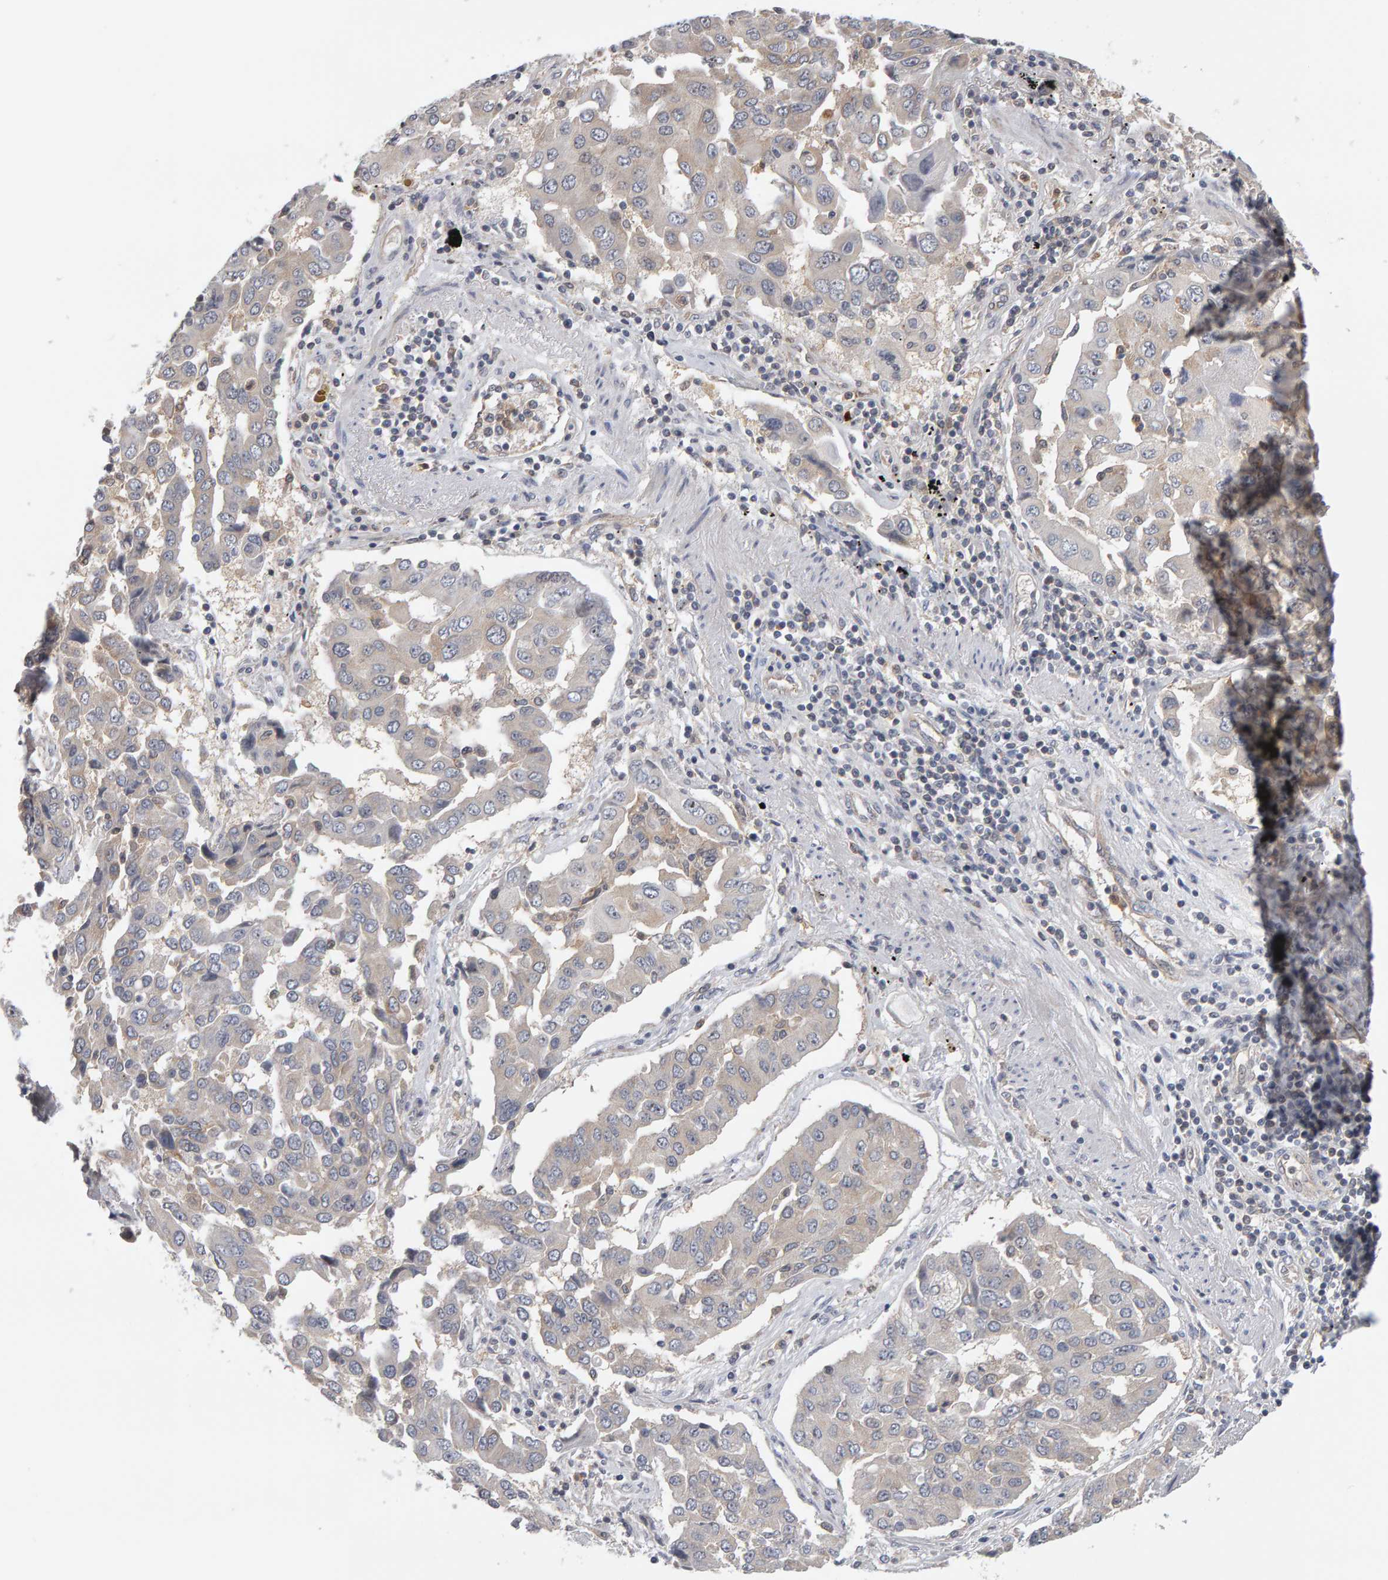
{"staining": {"intensity": "weak", "quantity": "<25%", "location": "cytoplasmic/membranous"}, "tissue": "lung cancer", "cell_type": "Tumor cells", "image_type": "cancer", "snomed": [{"axis": "morphology", "description": "Adenocarcinoma, NOS"}, {"axis": "topography", "description": "Lung"}], "caption": "This is a image of IHC staining of lung cancer, which shows no positivity in tumor cells.", "gene": "MSRA", "patient": {"sex": "female", "age": 65}}